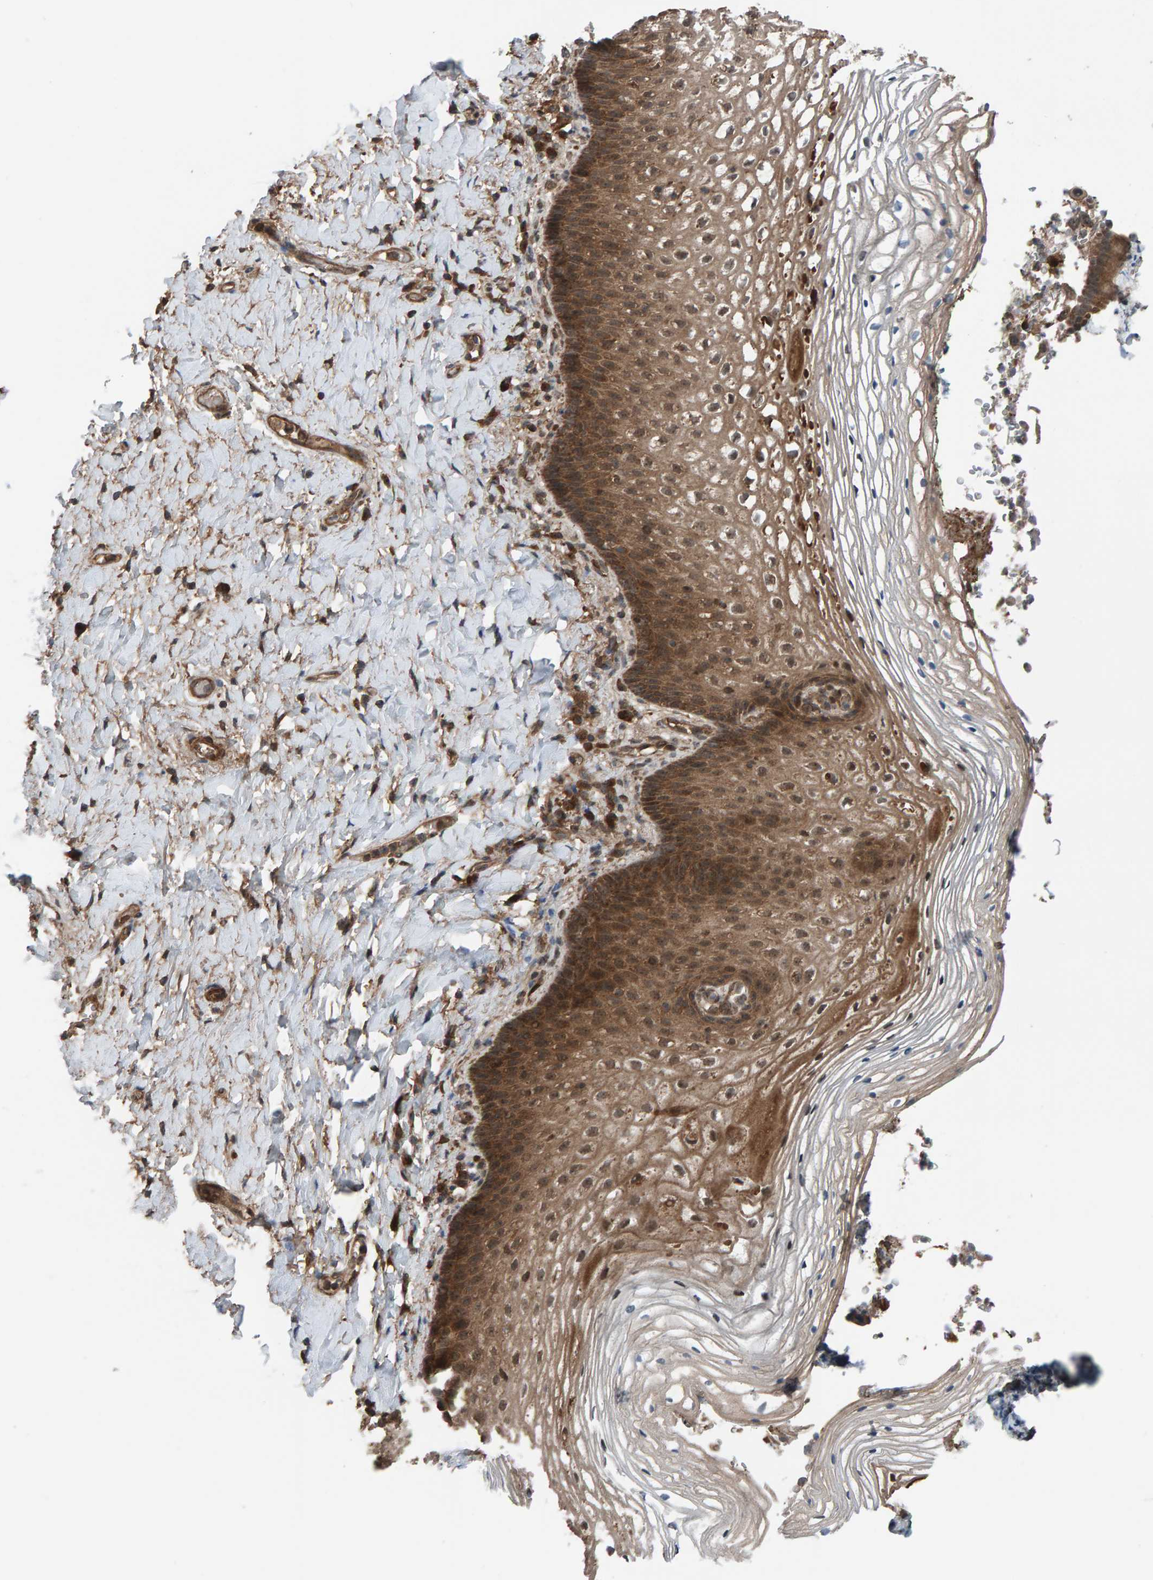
{"staining": {"intensity": "moderate", "quantity": ">75%", "location": "cytoplasmic/membranous"}, "tissue": "vagina", "cell_type": "Squamous epithelial cells", "image_type": "normal", "snomed": [{"axis": "morphology", "description": "Normal tissue, NOS"}, {"axis": "topography", "description": "Vagina"}], "caption": "Squamous epithelial cells demonstrate moderate cytoplasmic/membranous positivity in about >75% of cells in unremarkable vagina.", "gene": "CUEDC1", "patient": {"sex": "female", "age": 60}}